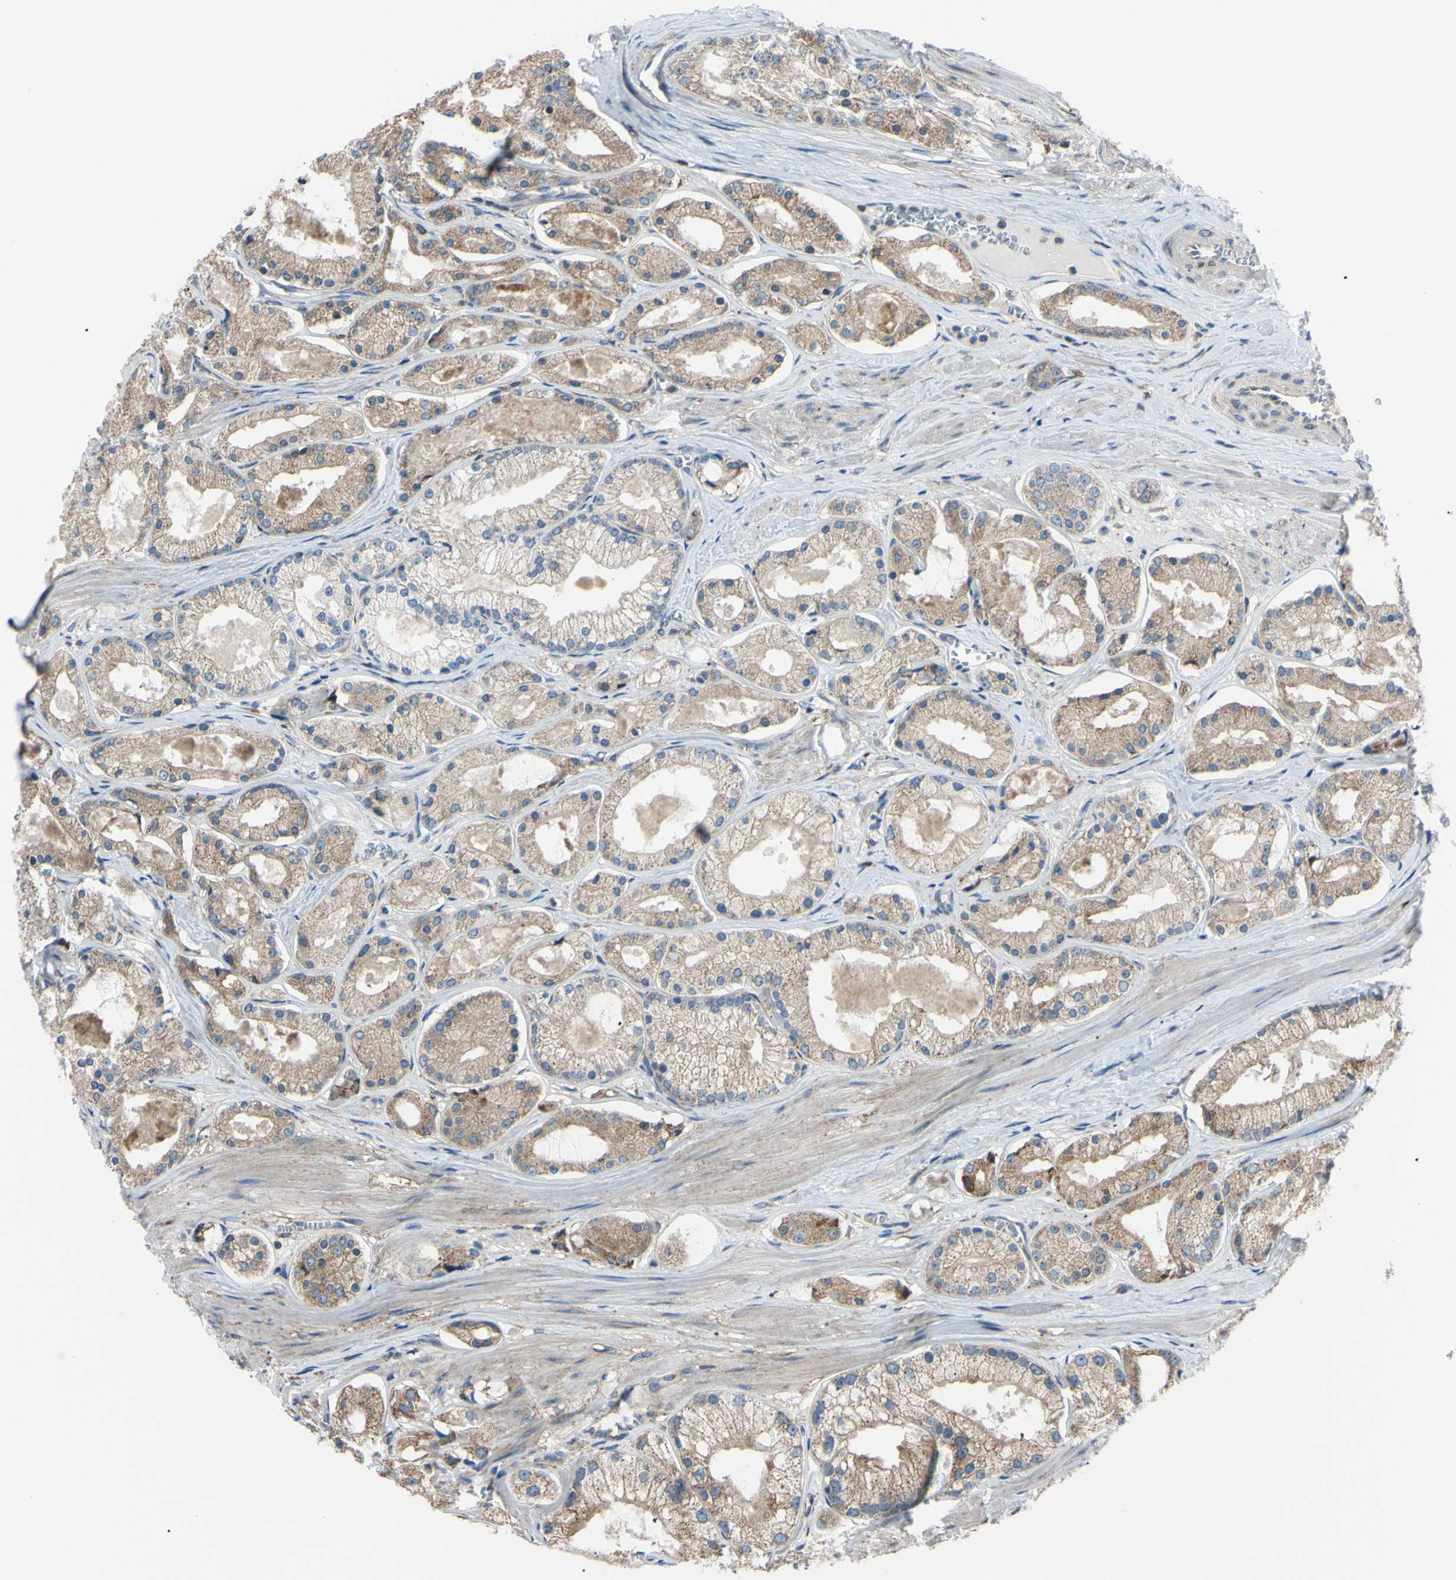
{"staining": {"intensity": "moderate", "quantity": ">75%", "location": "cytoplasmic/membranous"}, "tissue": "prostate cancer", "cell_type": "Tumor cells", "image_type": "cancer", "snomed": [{"axis": "morphology", "description": "Adenocarcinoma, High grade"}, {"axis": "topography", "description": "Prostate"}], "caption": "Protein analysis of prostate cancer (high-grade adenocarcinoma) tissue demonstrates moderate cytoplasmic/membranous staining in about >75% of tumor cells.", "gene": "BMF", "patient": {"sex": "male", "age": 66}}